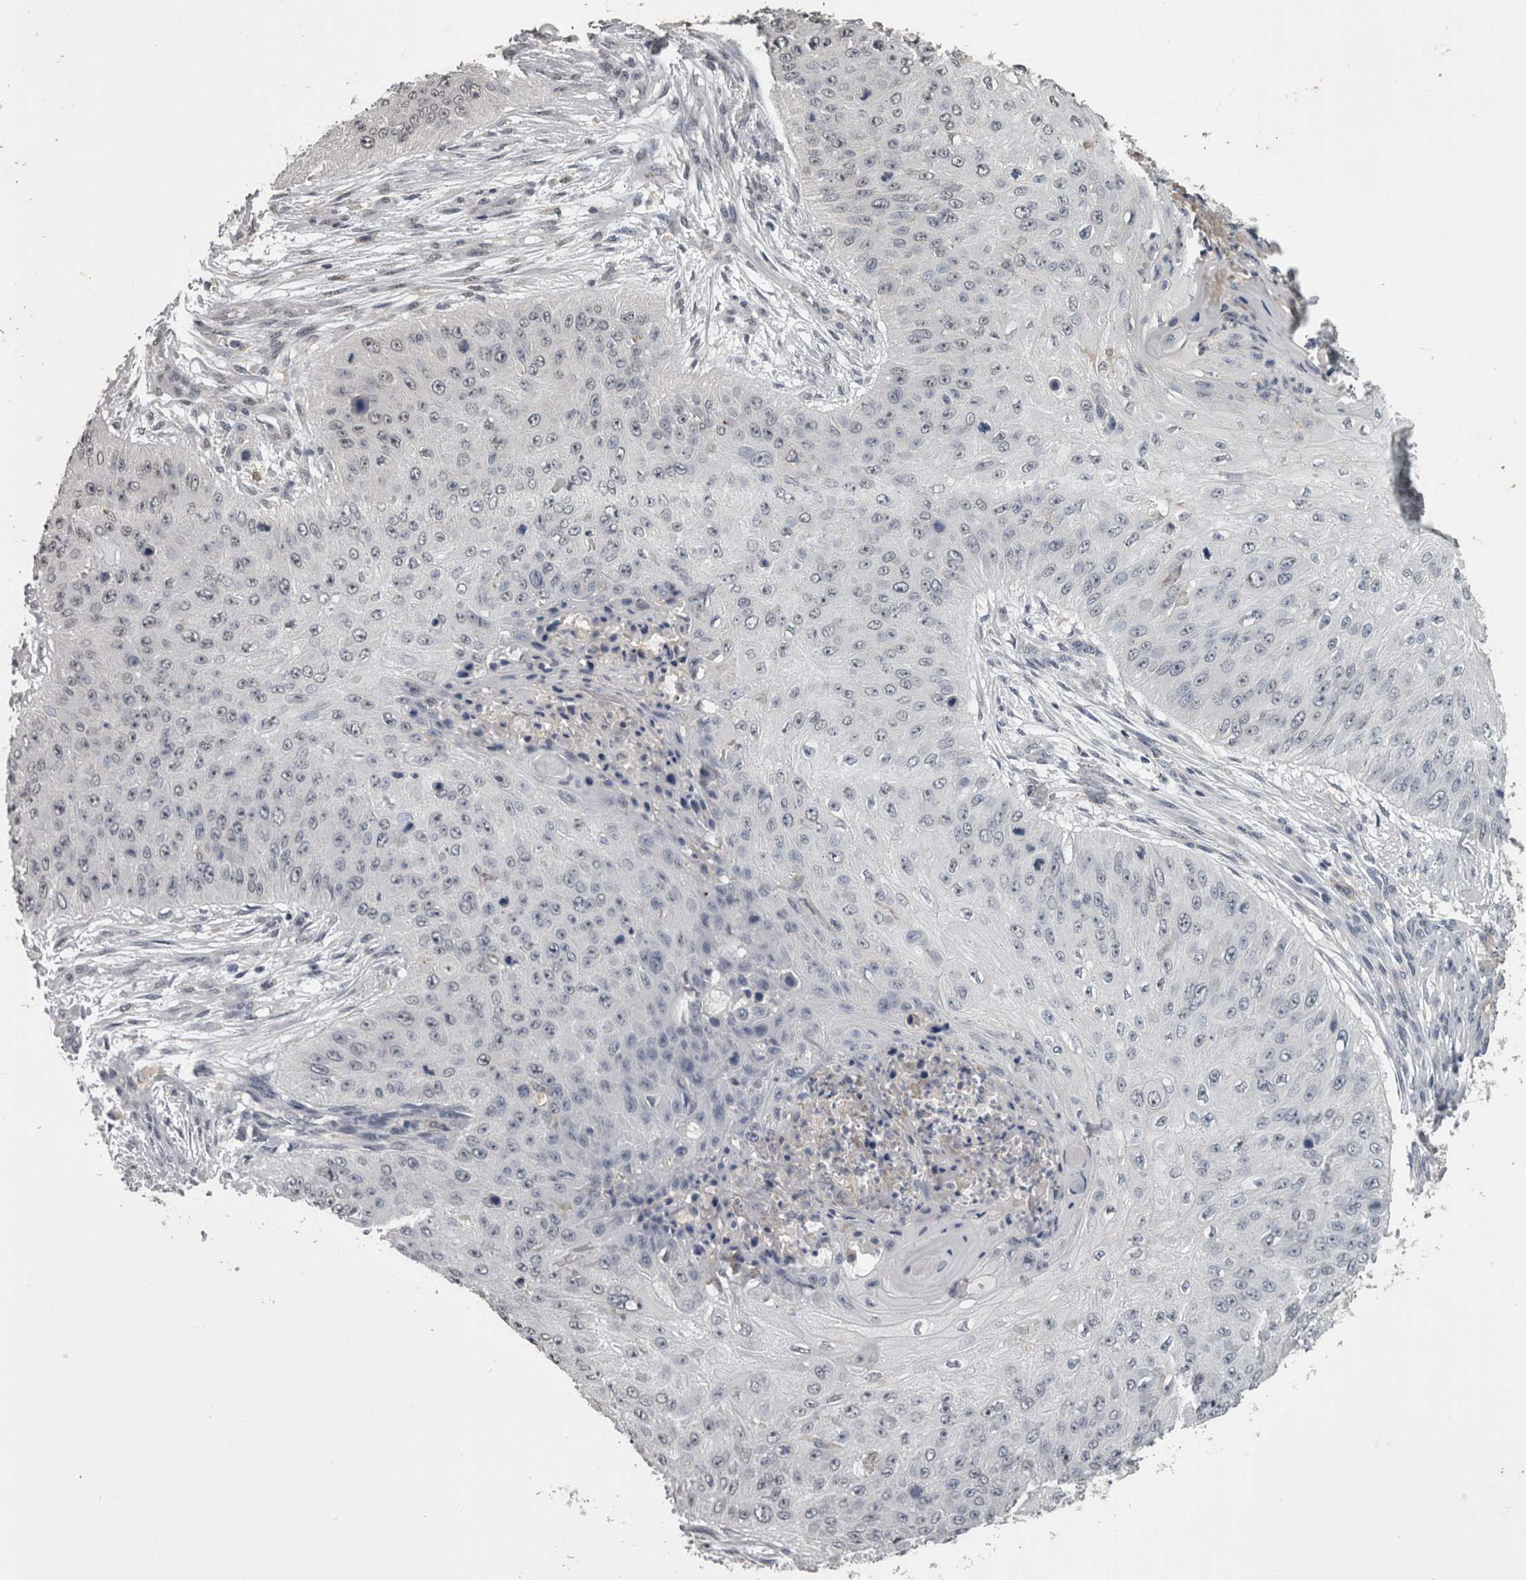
{"staining": {"intensity": "negative", "quantity": "none", "location": "none"}, "tissue": "skin cancer", "cell_type": "Tumor cells", "image_type": "cancer", "snomed": [{"axis": "morphology", "description": "Squamous cell carcinoma, NOS"}, {"axis": "topography", "description": "Skin"}], "caption": "Tumor cells show no significant expression in squamous cell carcinoma (skin).", "gene": "PIK3AP1", "patient": {"sex": "female", "age": 80}}